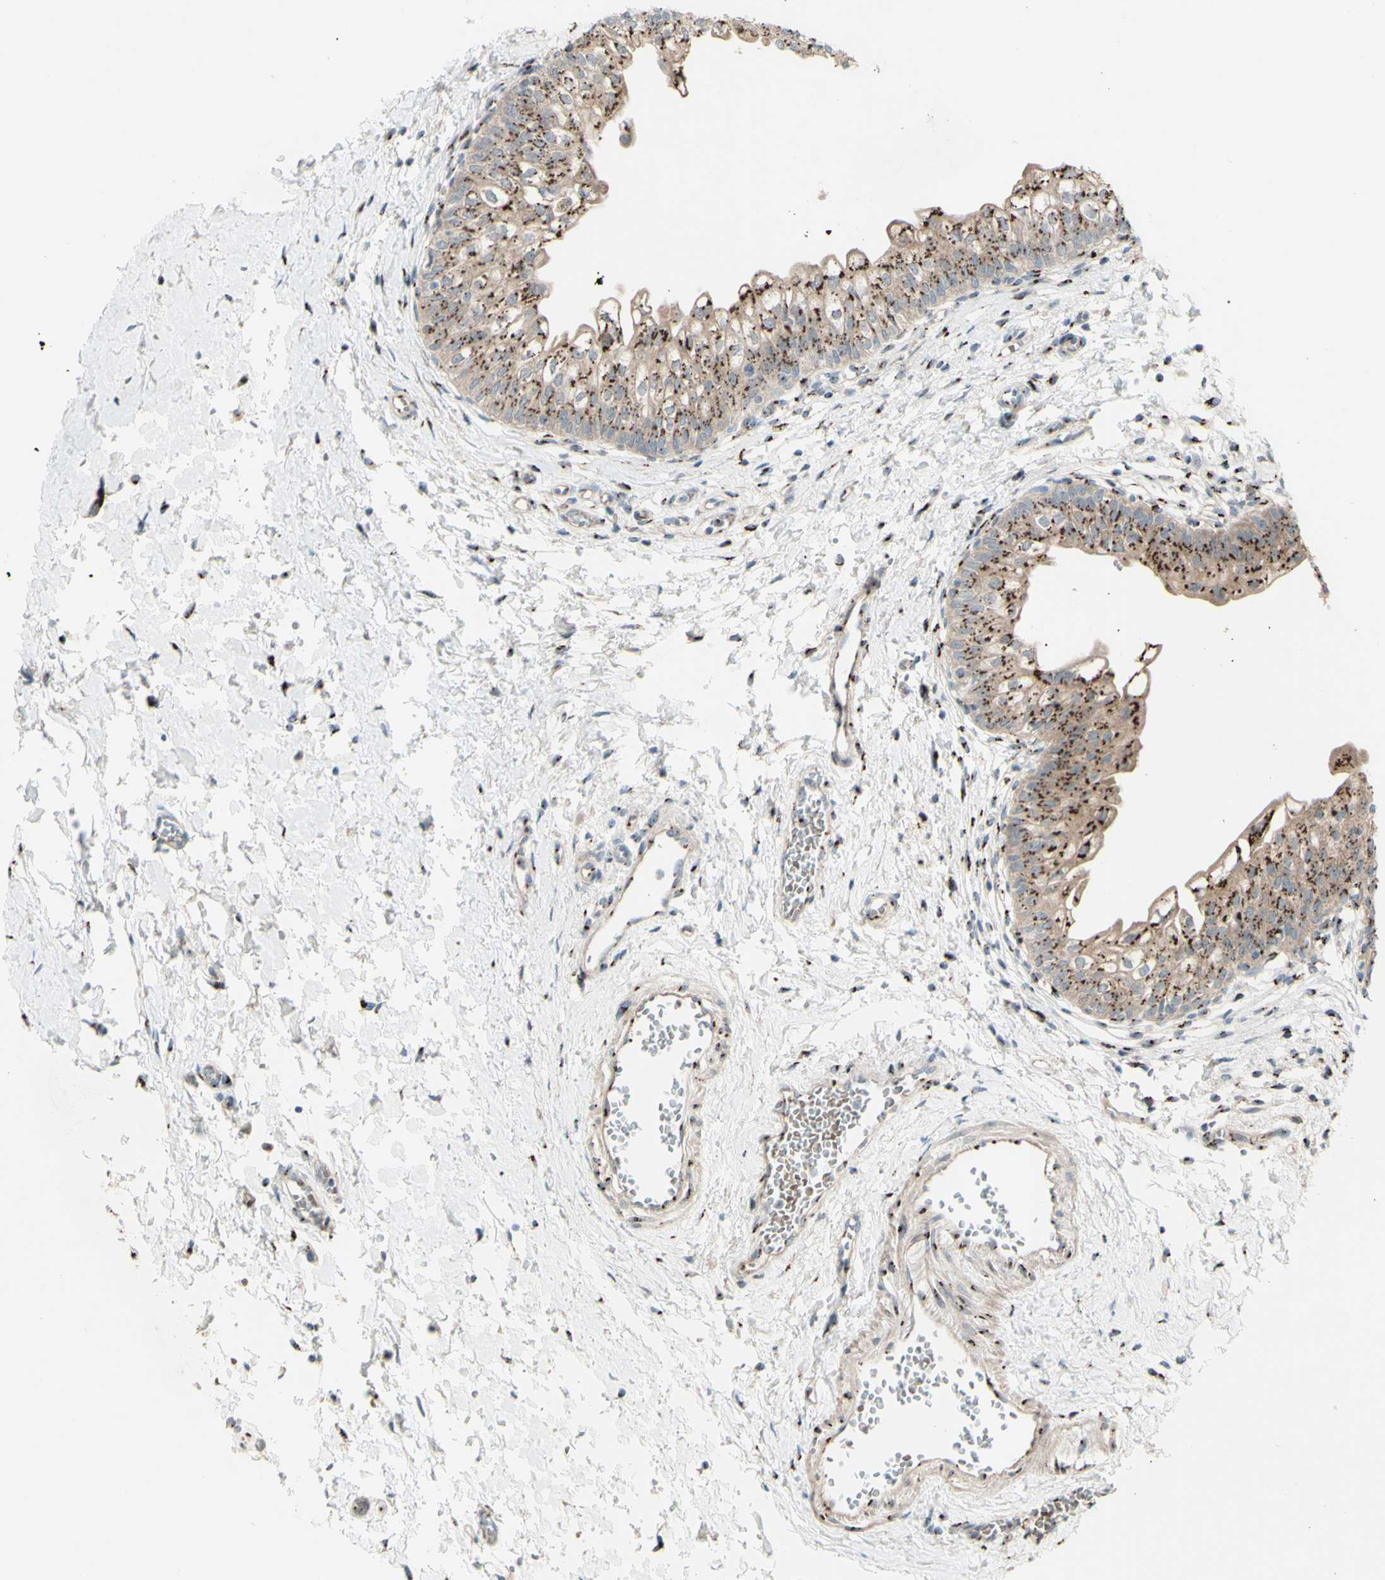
{"staining": {"intensity": "moderate", "quantity": ">75%", "location": "cytoplasmic/membranous"}, "tissue": "urinary bladder", "cell_type": "Urothelial cells", "image_type": "normal", "snomed": [{"axis": "morphology", "description": "Normal tissue, NOS"}, {"axis": "topography", "description": "Urinary bladder"}], "caption": "Protein analysis of benign urinary bladder reveals moderate cytoplasmic/membranous expression in about >75% of urothelial cells.", "gene": "BPNT2", "patient": {"sex": "male", "age": 55}}